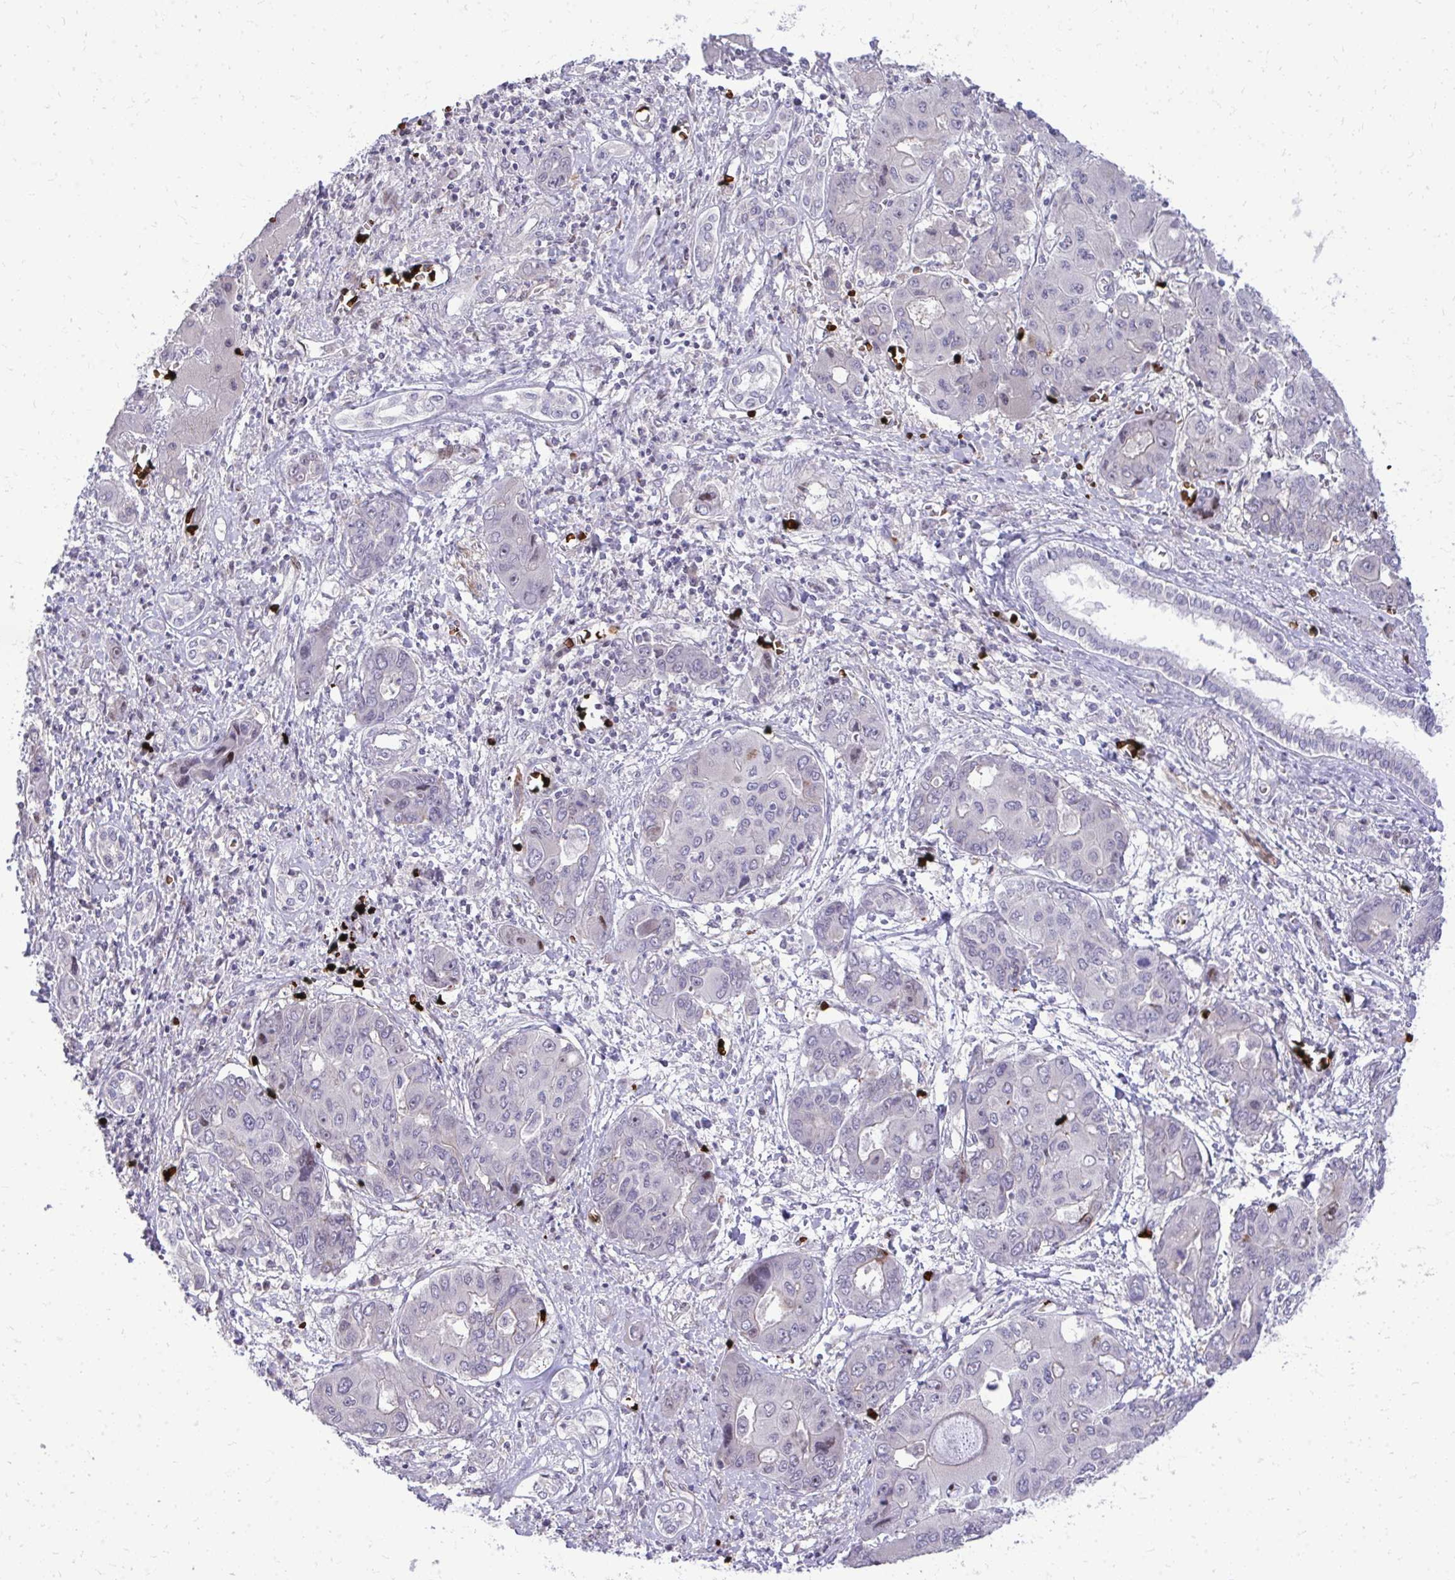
{"staining": {"intensity": "negative", "quantity": "none", "location": "none"}, "tissue": "liver cancer", "cell_type": "Tumor cells", "image_type": "cancer", "snomed": [{"axis": "morphology", "description": "Cholangiocarcinoma"}, {"axis": "topography", "description": "Liver"}], "caption": "Immunohistochemistry photomicrograph of cholangiocarcinoma (liver) stained for a protein (brown), which shows no staining in tumor cells. (Brightfield microscopy of DAB (3,3'-diaminobenzidine) IHC at high magnification).", "gene": "DLX4", "patient": {"sex": "male", "age": 67}}